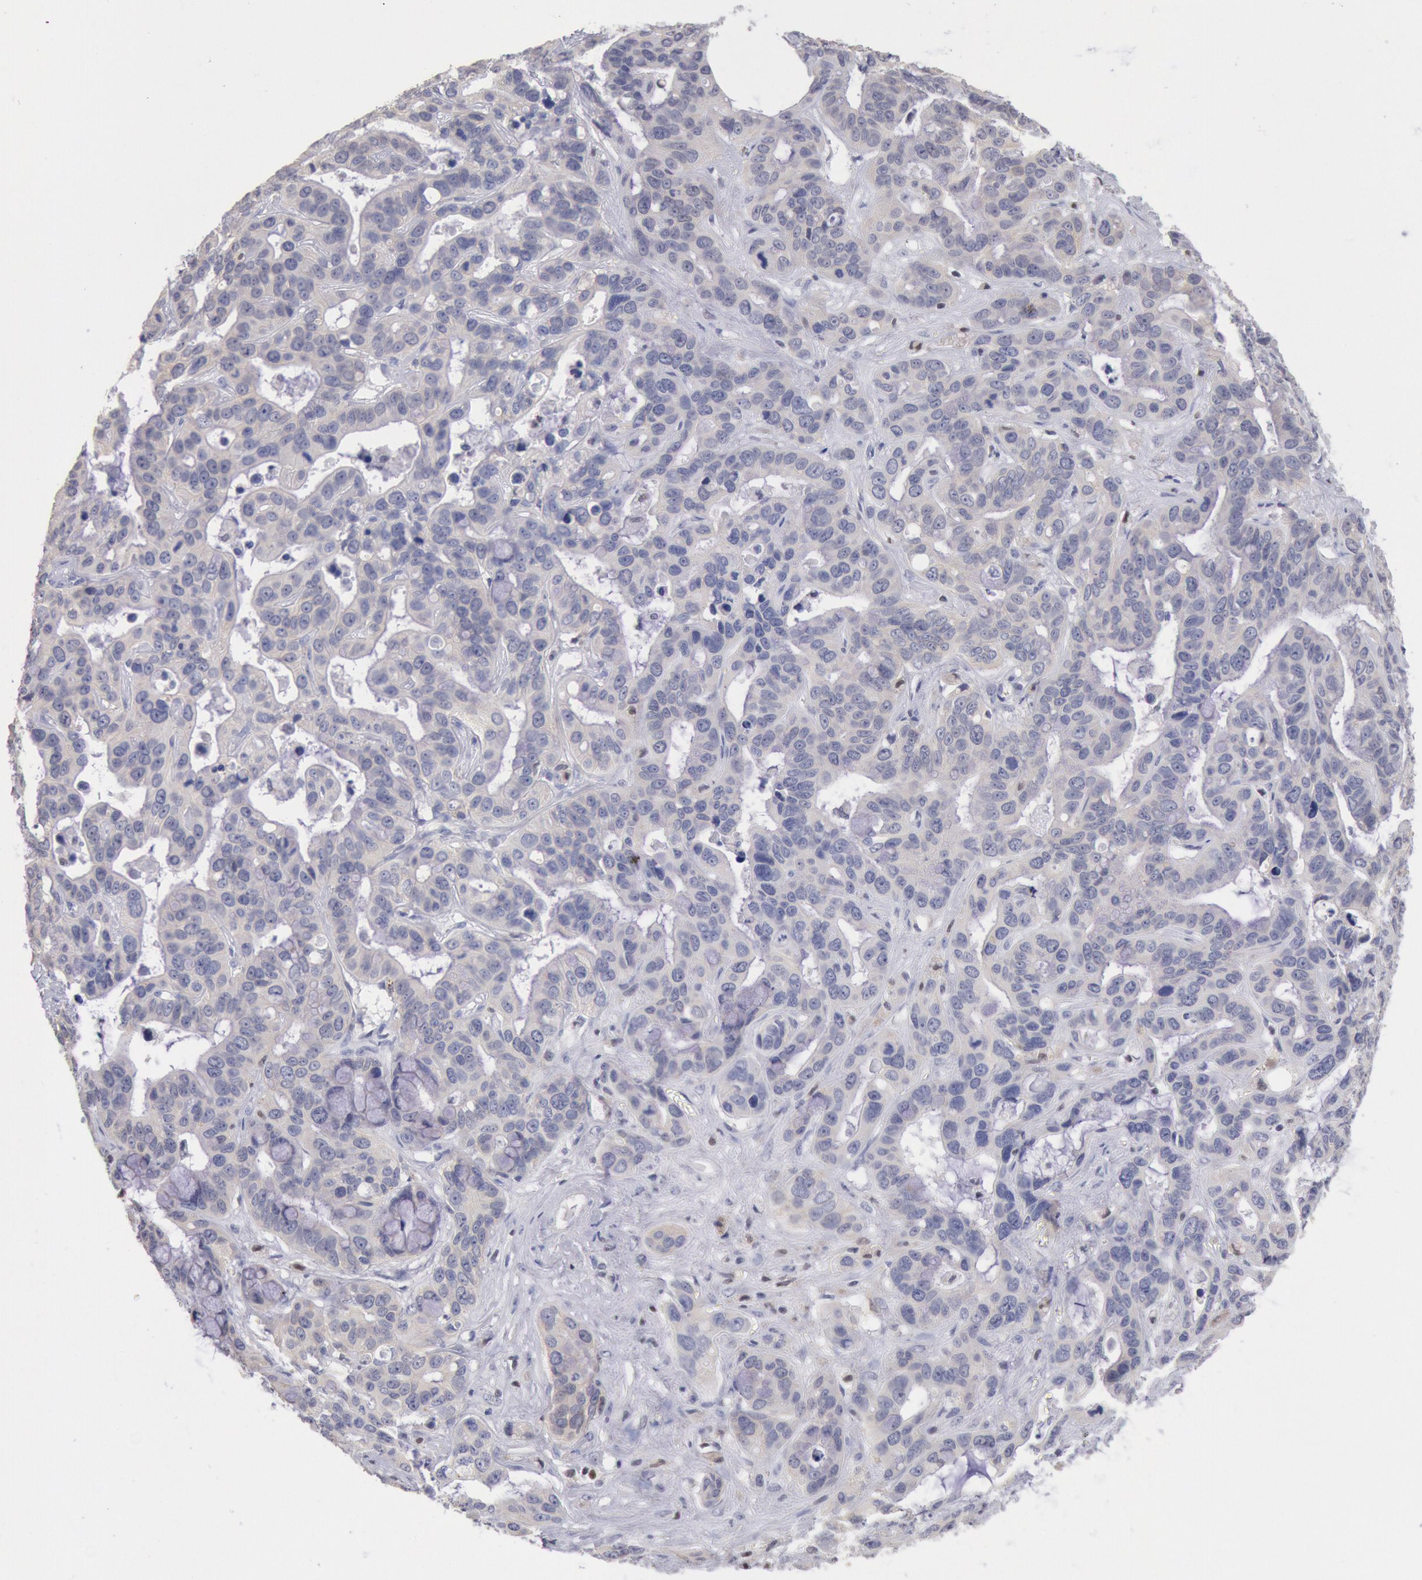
{"staining": {"intensity": "negative", "quantity": "none", "location": "none"}, "tissue": "liver cancer", "cell_type": "Tumor cells", "image_type": "cancer", "snomed": [{"axis": "morphology", "description": "Cholangiocarcinoma"}, {"axis": "topography", "description": "Liver"}], "caption": "Immunohistochemistry (IHC) of human liver cancer (cholangiocarcinoma) displays no expression in tumor cells.", "gene": "RPS6KA5", "patient": {"sex": "female", "age": 65}}